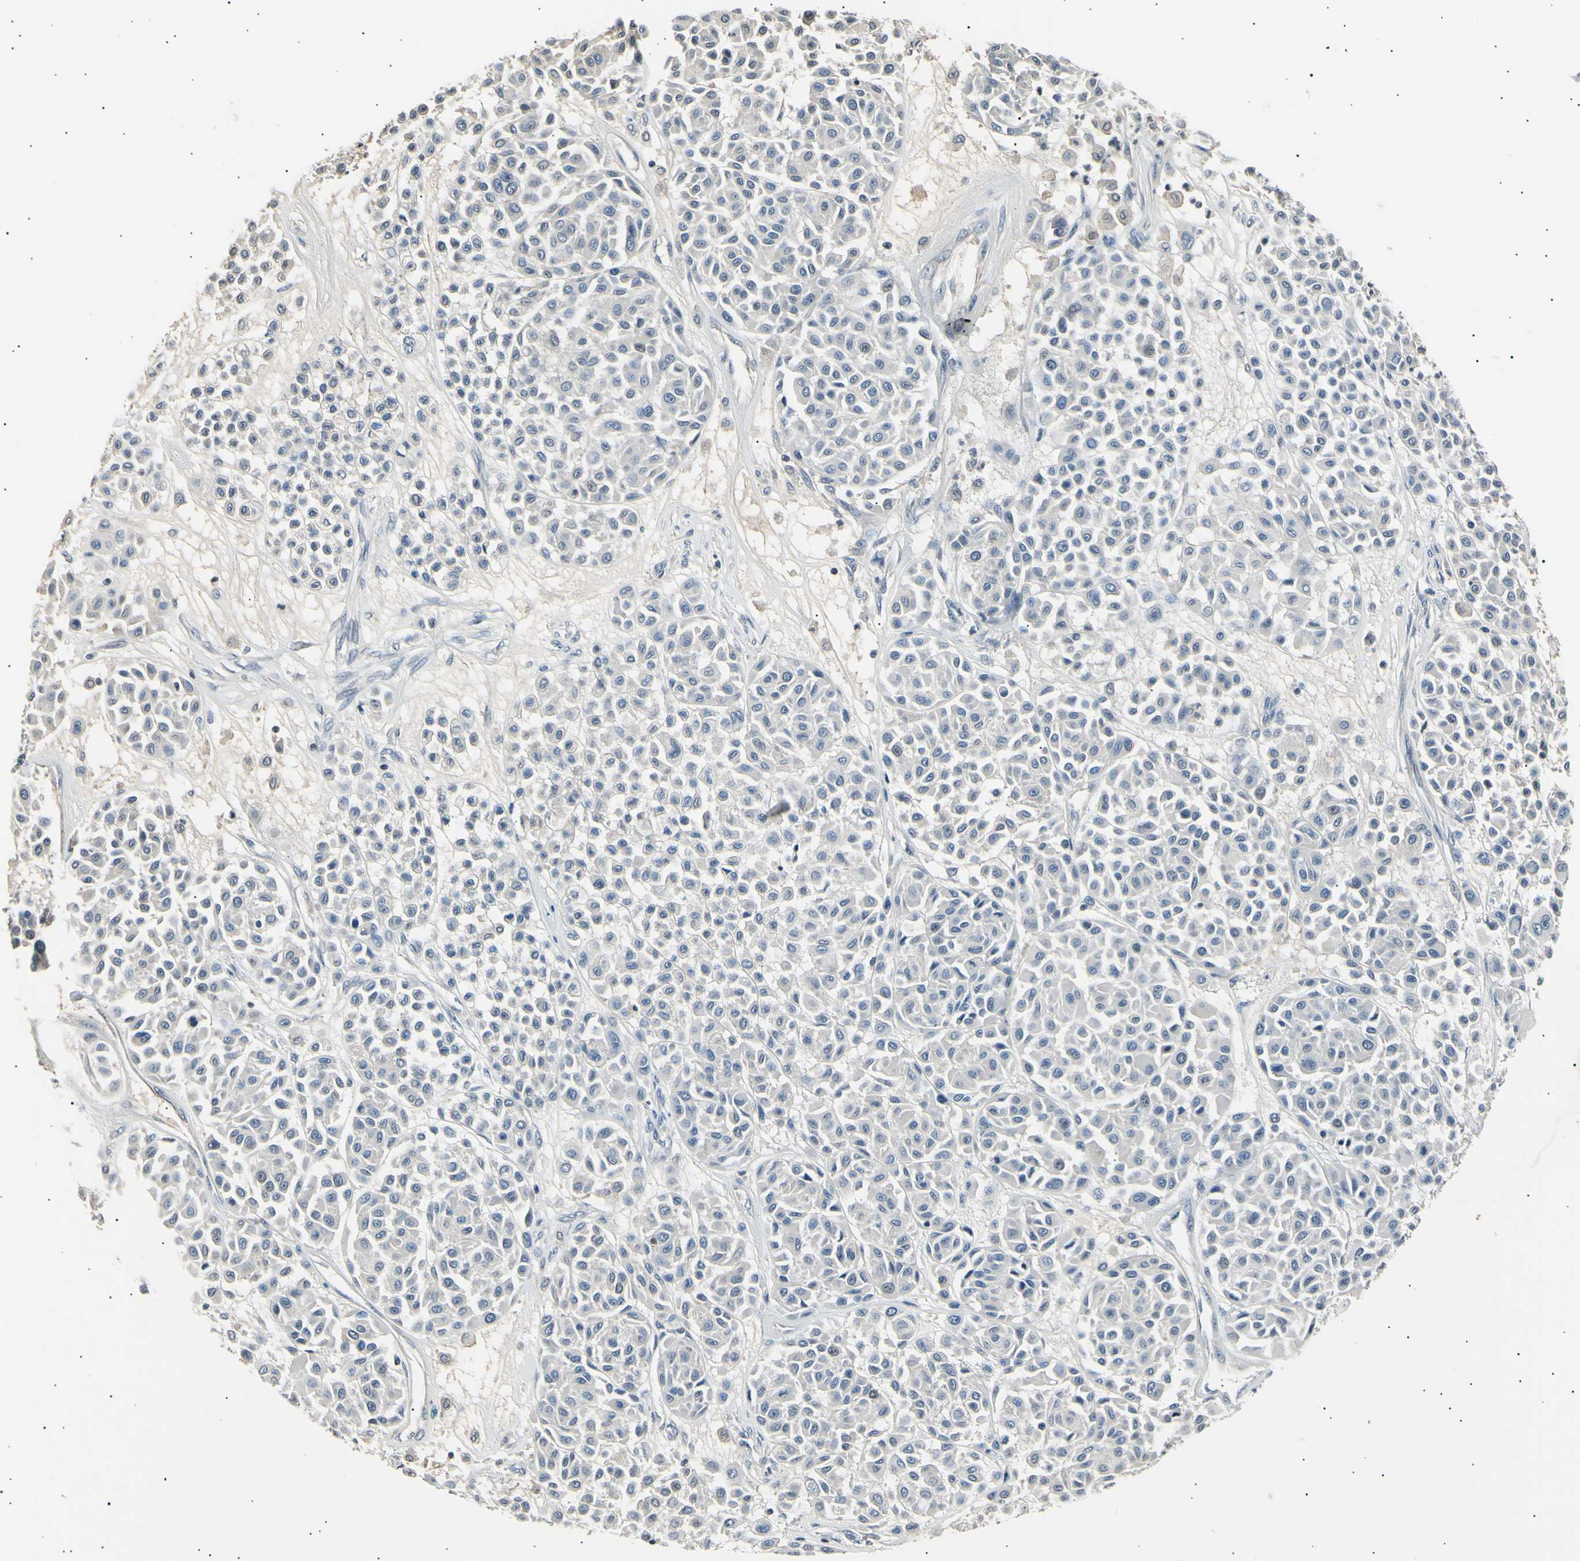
{"staining": {"intensity": "negative", "quantity": "none", "location": "none"}, "tissue": "melanoma", "cell_type": "Tumor cells", "image_type": "cancer", "snomed": [{"axis": "morphology", "description": "Malignant melanoma, Metastatic site"}, {"axis": "topography", "description": "Soft tissue"}], "caption": "Immunohistochemistry (IHC) of human malignant melanoma (metastatic site) exhibits no positivity in tumor cells.", "gene": "AK1", "patient": {"sex": "male", "age": 41}}